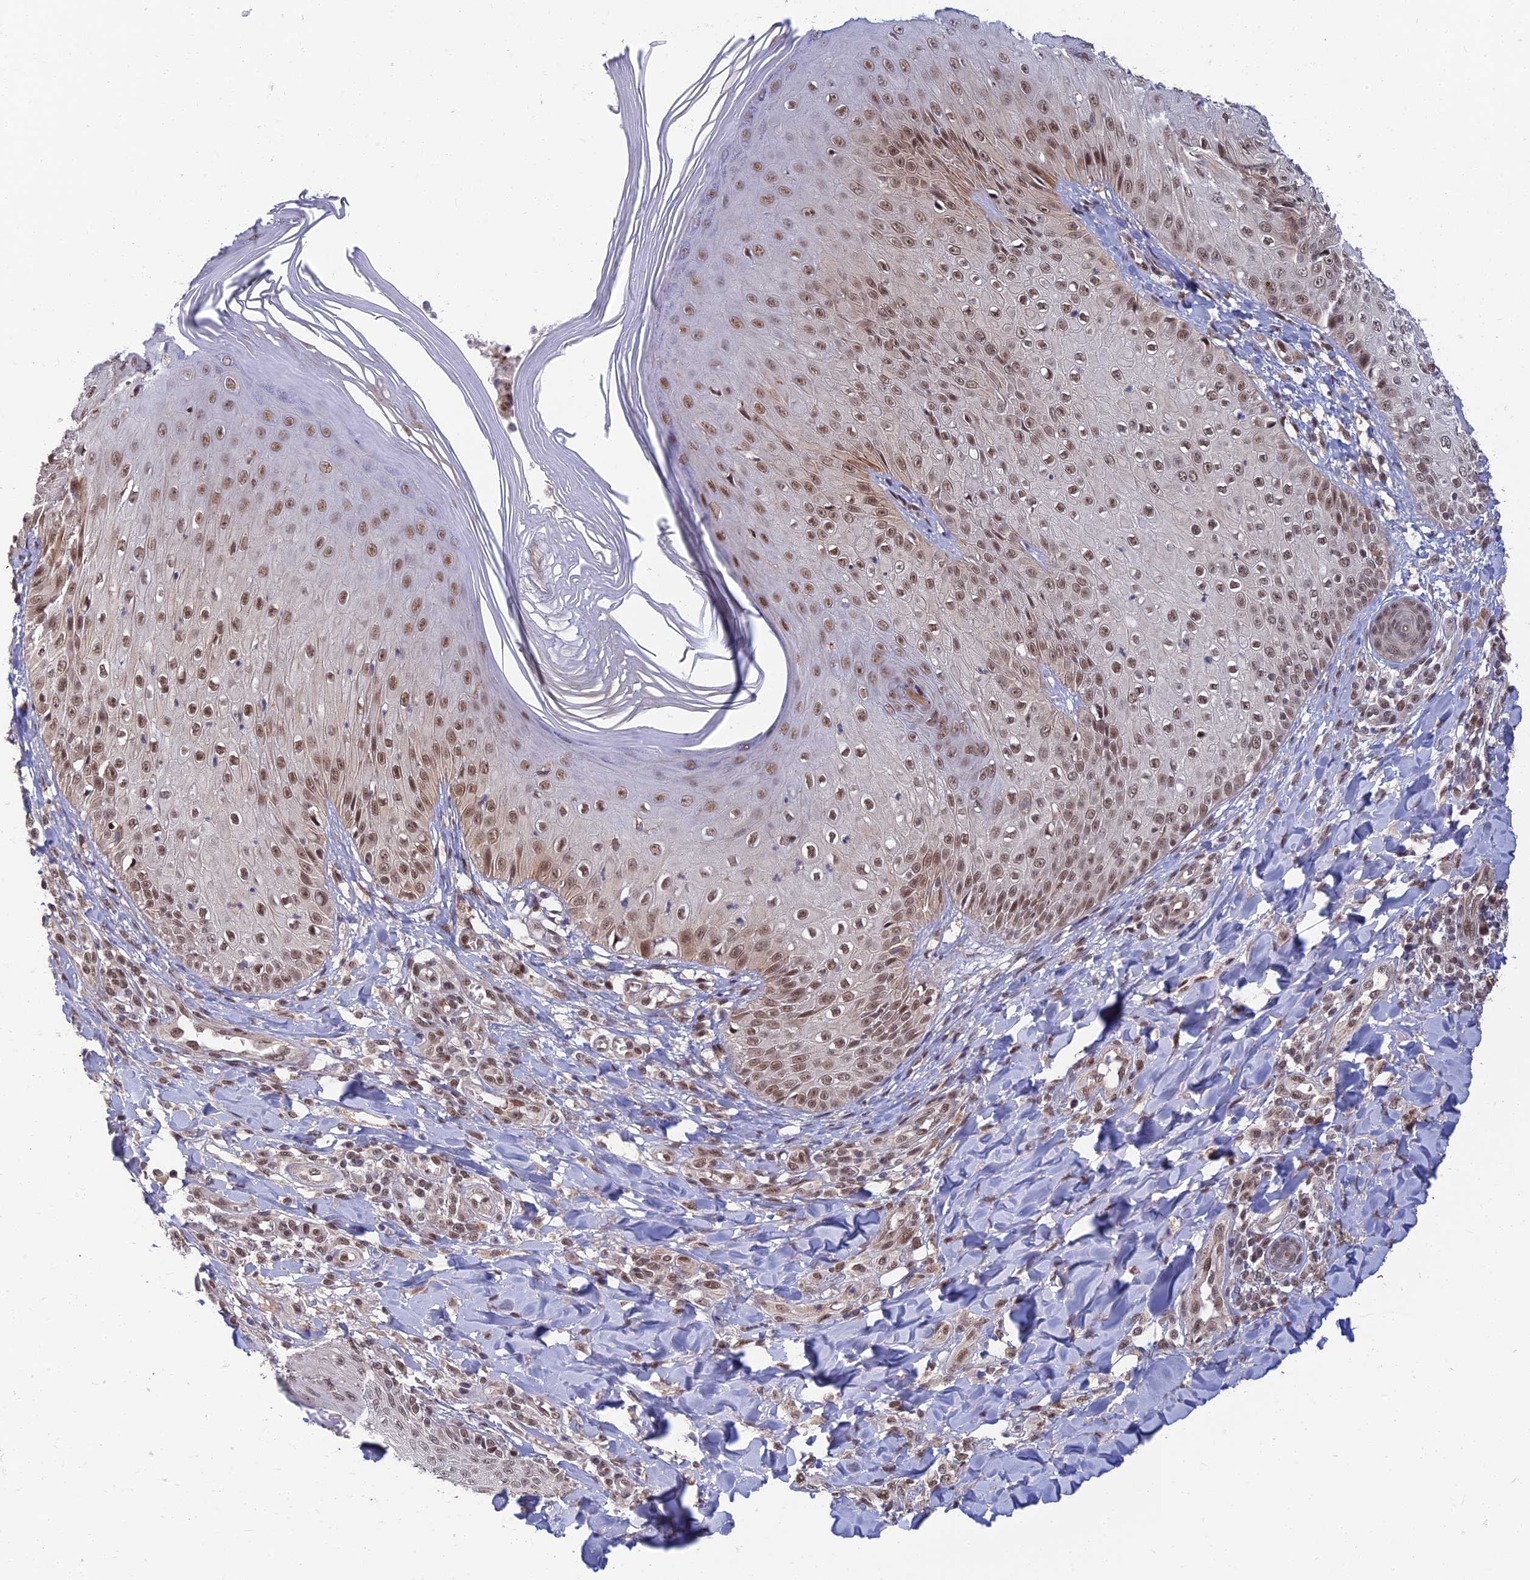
{"staining": {"intensity": "strong", "quantity": ">75%", "location": "nuclear"}, "tissue": "skin", "cell_type": "Epidermal cells", "image_type": "normal", "snomed": [{"axis": "morphology", "description": "Normal tissue, NOS"}, {"axis": "morphology", "description": "Inflammation, NOS"}, {"axis": "topography", "description": "Soft tissue"}, {"axis": "topography", "description": "Anal"}], "caption": "The image reveals staining of normal skin, revealing strong nuclear protein positivity (brown color) within epidermal cells. The staining is performed using DAB brown chromogen to label protein expression. The nuclei are counter-stained blue using hematoxylin.", "gene": "TCEA2", "patient": {"sex": "female", "age": 15}}